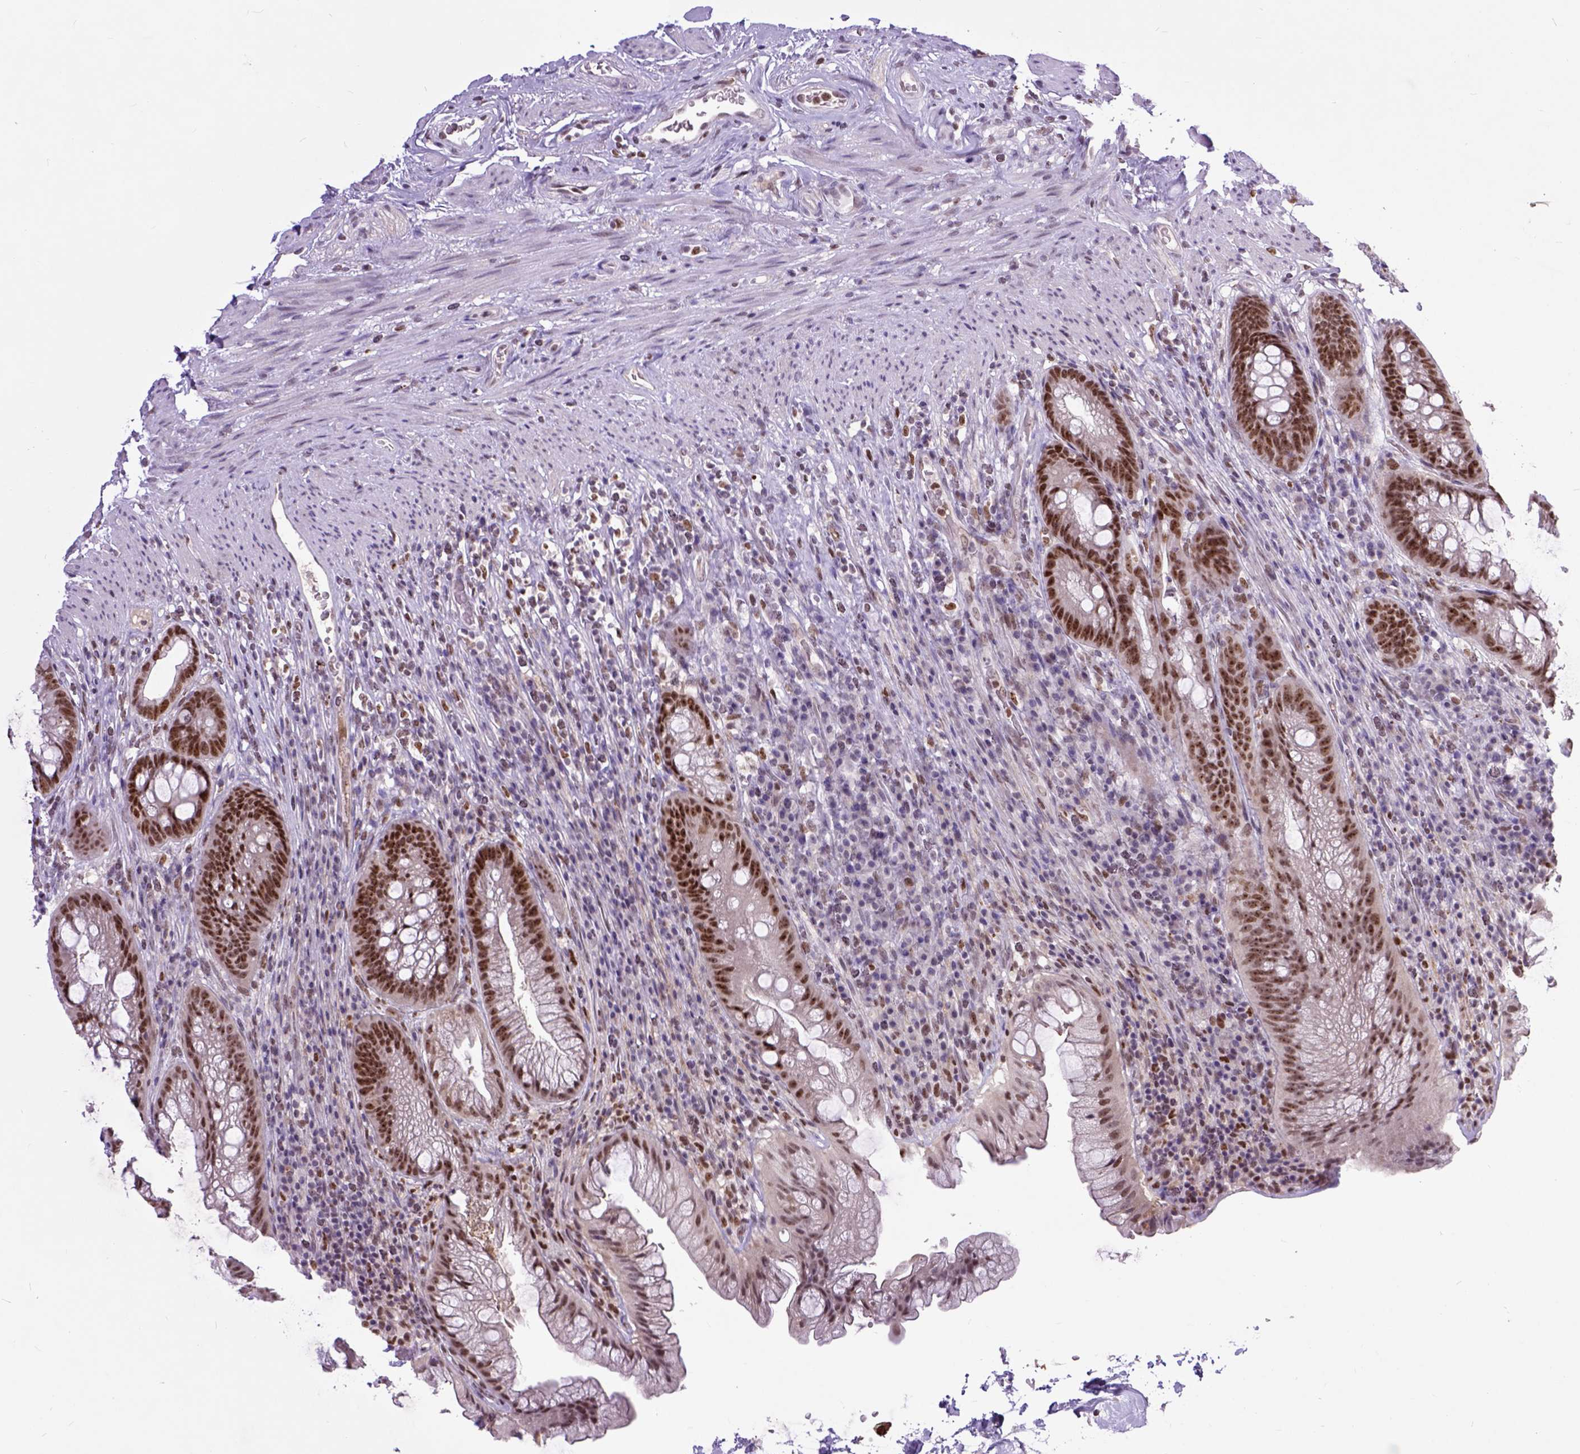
{"staining": {"intensity": "moderate", "quantity": ">75%", "location": "nuclear"}, "tissue": "rectum", "cell_type": "Glandular cells", "image_type": "normal", "snomed": [{"axis": "morphology", "description": "Normal tissue, NOS"}, {"axis": "topography", "description": "Smooth muscle"}, {"axis": "topography", "description": "Rectum"}], "caption": "Immunohistochemical staining of unremarkable rectum reveals moderate nuclear protein staining in approximately >75% of glandular cells.", "gene": "RCC2", "patient": {"sex": "male", "age": 53}}